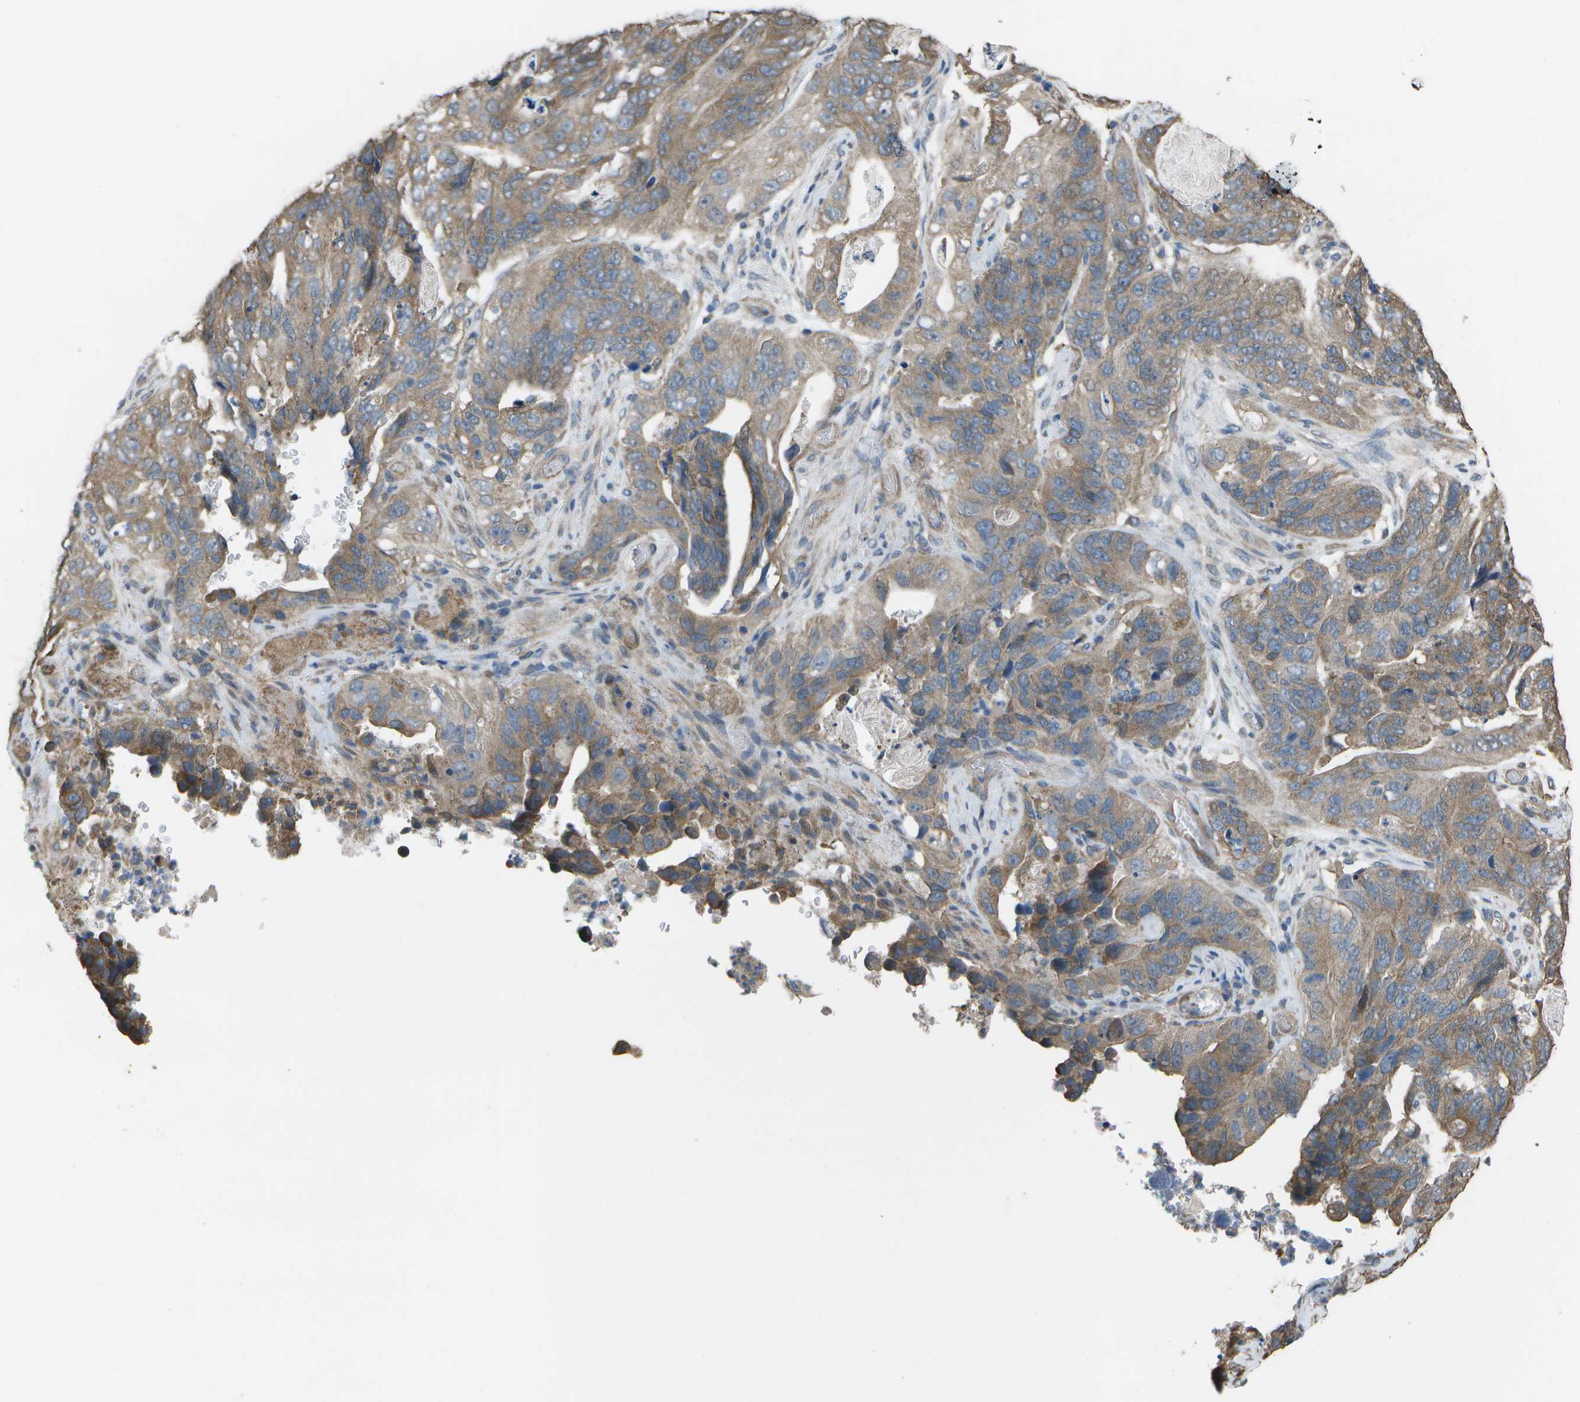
{"staining": {"intensity": "moderate", "quantity": ">75%", "location": "cytoplasmic/membranous"}, "tissue": "stomach cancer", "cell_type": "Tumor cells", "image_type": "cancer", "snomed": [{"axis": "morphology", "description": "Adenocarcinoma, NOS"}, {"axis": "topography", "description": "Stomach"}], "caption": "Stomach cancer (adenocarcinoma) tissue exhibits moderate cytoplasmic/membranous staining in approximately >75% of tumor cells, visualized by immunohistochemistry.", "gene": "CLNS1A", "patient": {"sex": "female", "age": 89}}